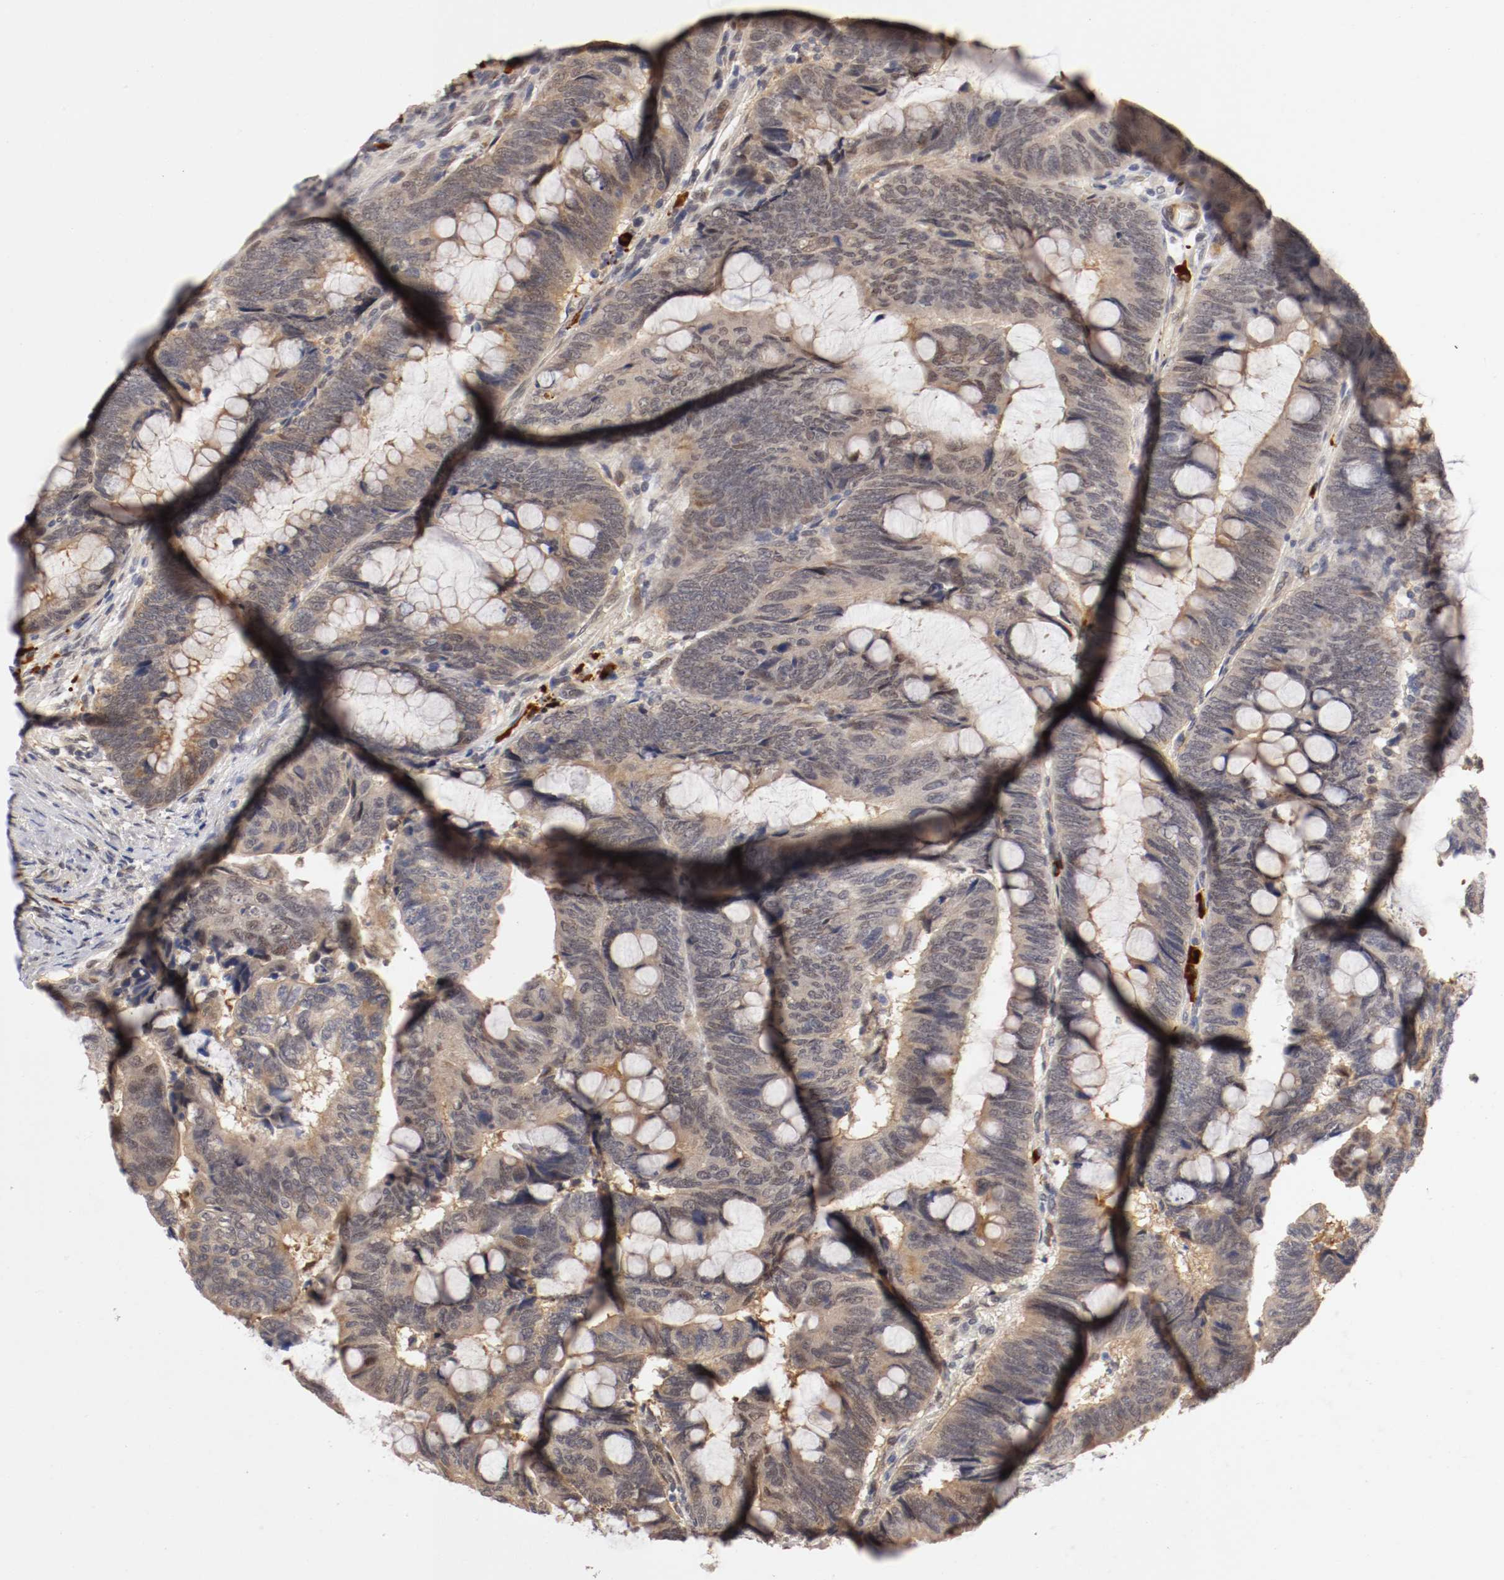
{"staining": {"intensity": "weak", "quantity": ">75%", "location": "cytoplasmic/membranous,nuclear"}, "tissue": "colorectal cancer", "cell_type": "Tumor cells", "image_type": "cancer", "snomed": [{"axis": "morphology", "description": "Normal tissue, NOS"}, {"axis": "morphology", "description": "Adenocarcinoma, NOS"}, {"axis": "topography", "description": "Rectum"}, {"axis": "topography", "description": "Peripheral nerve tissue"}], "caption": "Colorectal adenocarcinoma tissue demonstrates weak cytoplasmic/membranous and nuclear positivity in about >75% of tumor cells, visualized by immunohistochemistry. (IHC, brightfield microscopy, high magnification).", "gene": "DNMT3B", "patient": {"sex": "male", "age": 92}}